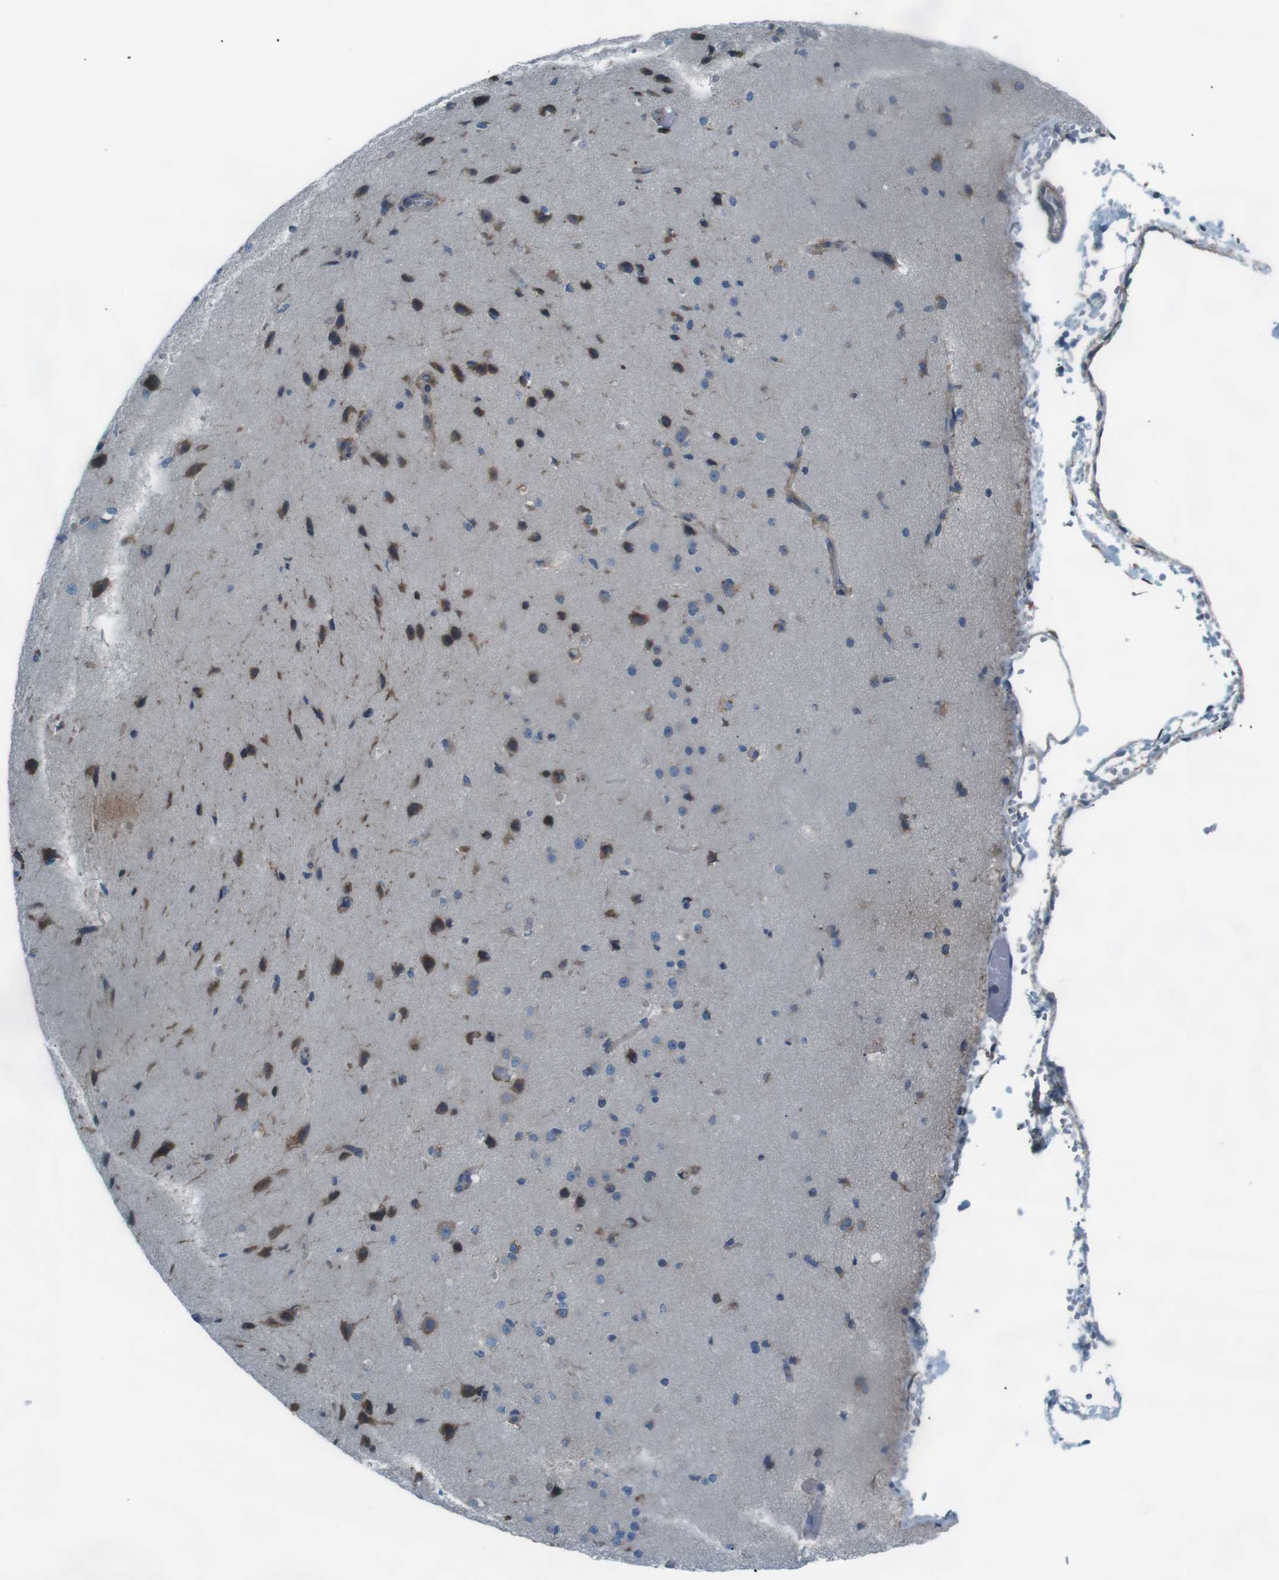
{"staining": {"intensity": "weak", "quantity": "<25%", "location": "cytoplasmic/membranous"}, "tissue": "cerebral cortex", "cell_type": "Endothelial cells", "image_type": "normal", "snomed": [{"axis": "morphology", "description": "Normal tissue, NOS"}, {"axis": "morphology", "description": "Developmental malformation"}, {"axis": "topography", "description": "Cerebral cortex"}], "caption": "IHC of normal cerebral cortex exhibits no positivity in endothelial cells.", "gene": "SIGMAR1", "patient": {"sex": "female", "age": 30}}